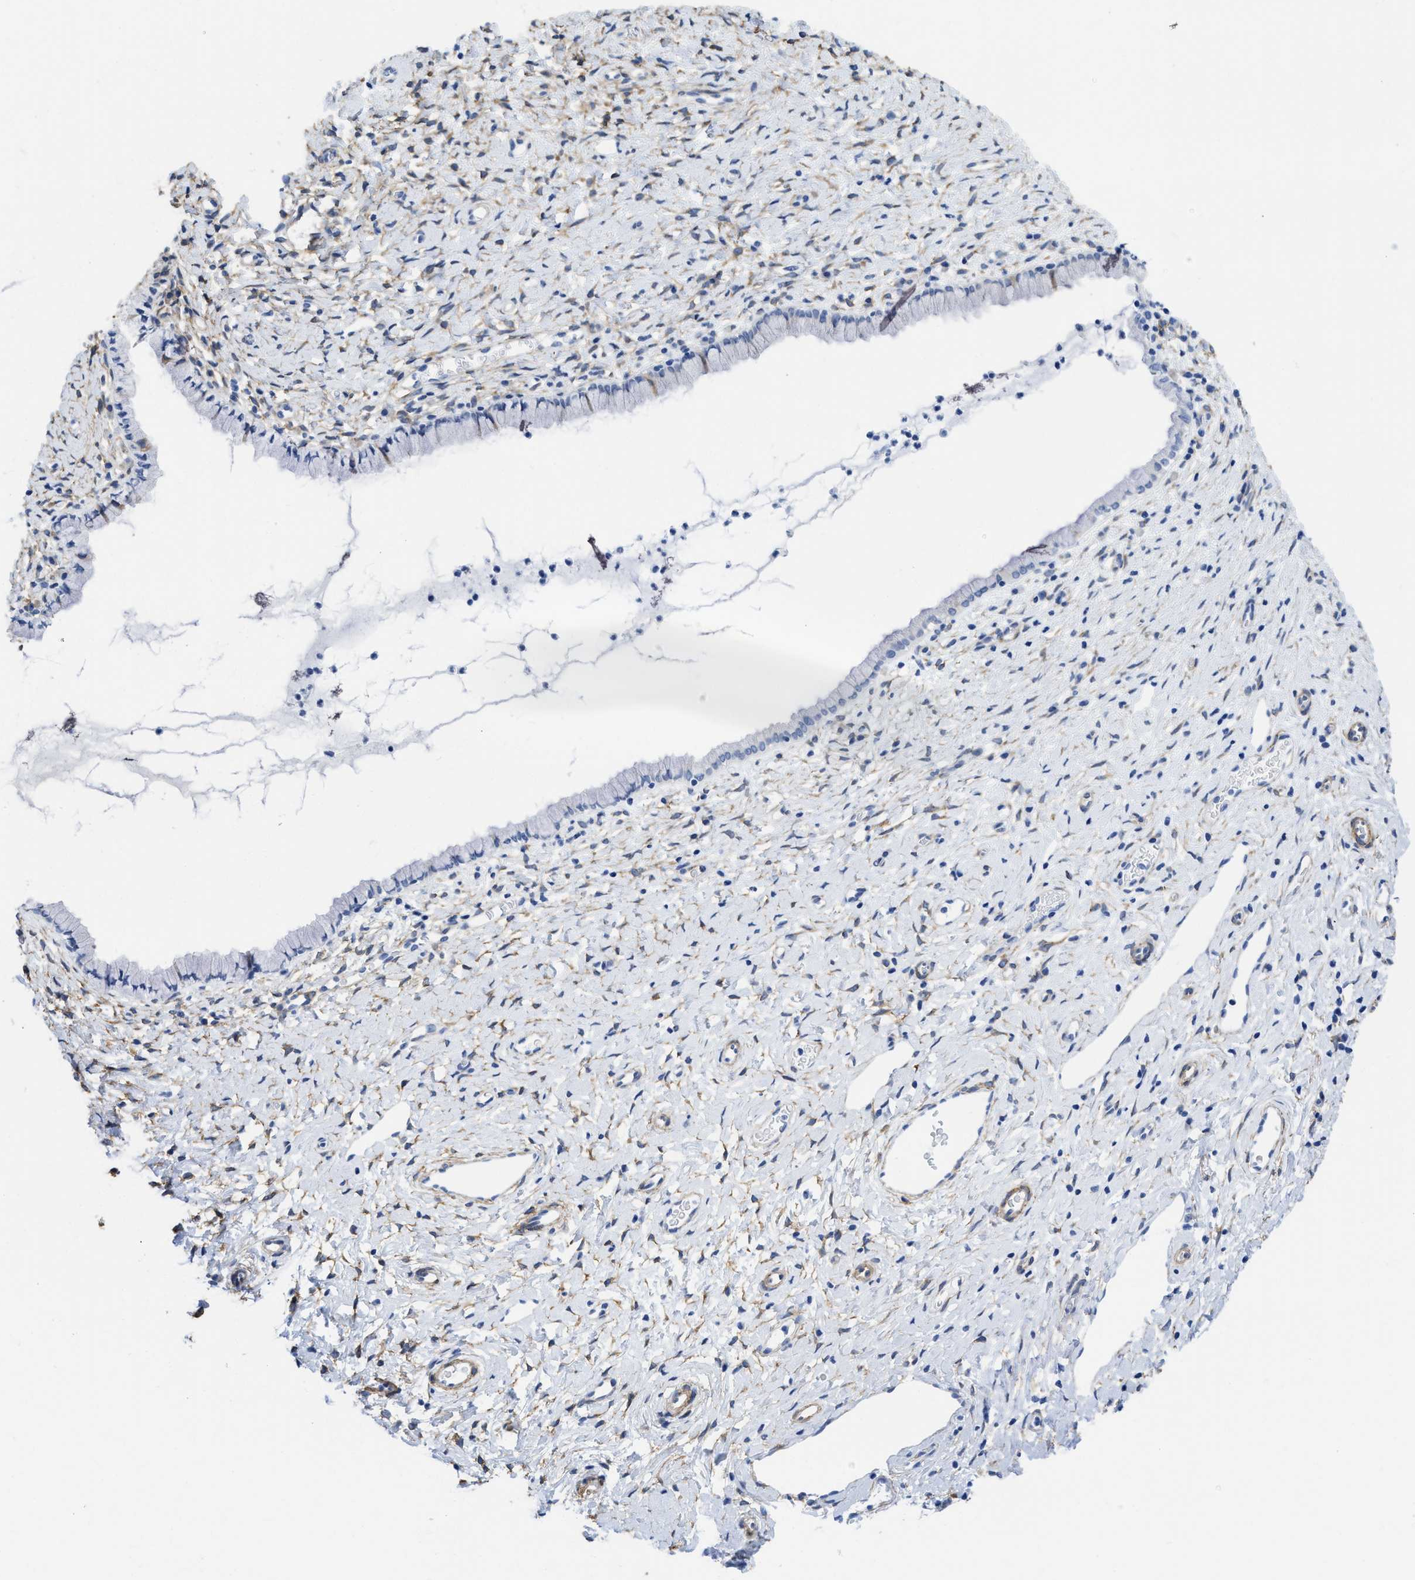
{"staining": {"intensity": "negative", "quantity": "none", "location": "none"}, "tissue": "cervix", "cell_type": "Glandular cells", "image_type": "normal", "snomed": [{"axis": "morphology", "description": "Normal tissue, NOS"}, {"axis": "topography", "description": "Cervix"}], "caption": "An IHC photomicrograph of normal cervix is shown. There is no staining in glandular cells of cervix. (IHC, brightfield microscopy, high magnification).", "gene": "TUB", "patient": {"sex": "female", "age": 72}}